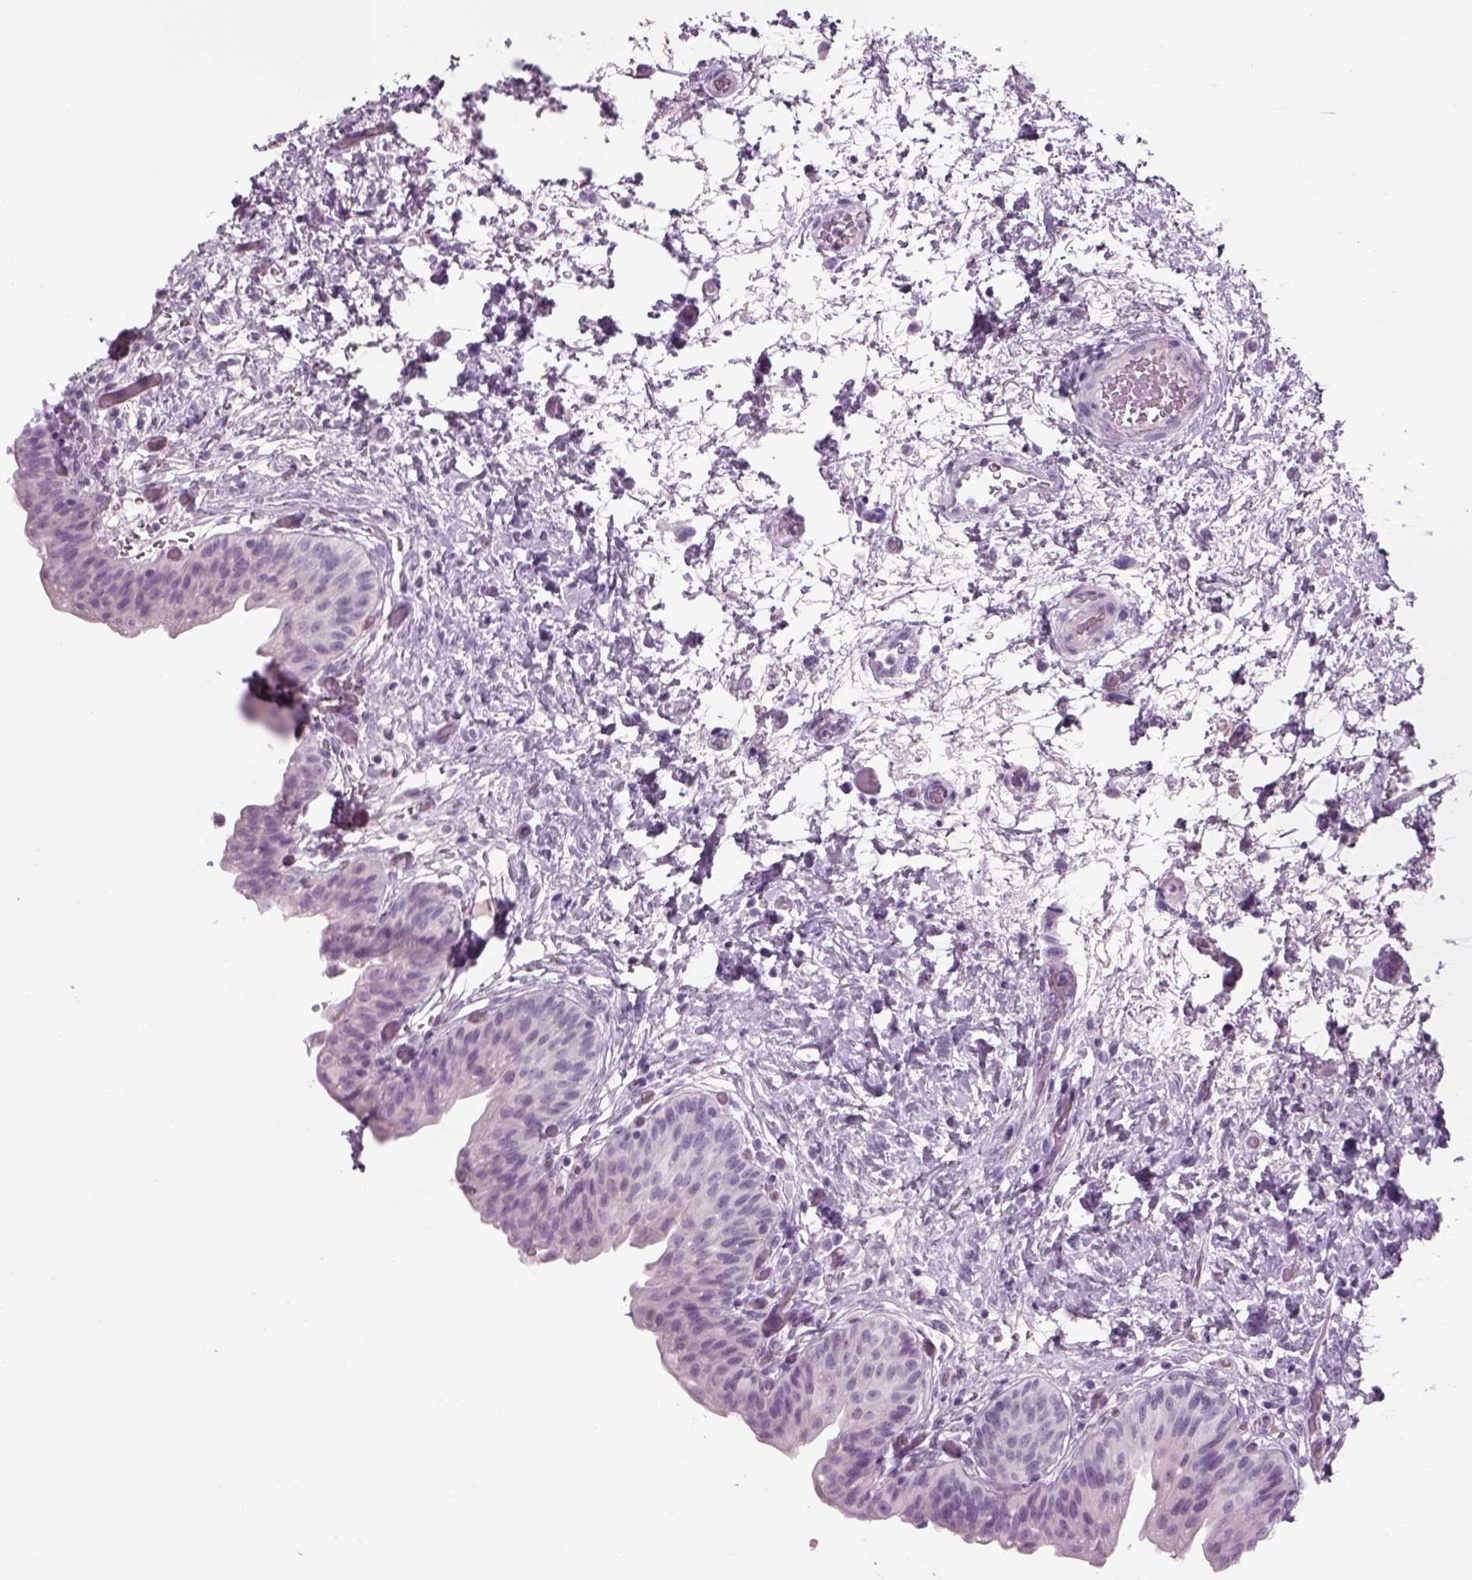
{"staining": {"intensity": "negative", "quantity": "none", "location": "none"}, "tissue": "urinary bladder", "cell_type": "Urothelial cells", "image_type": "normal", "snomed": [{"axis": "morphology", "description": "Normal tissue, NOS"}, {"axis": "topography", "description": "Urinary bladder"}], "caption": "Immunohistochemical staining of normal human urinary bladder exhibits no significant staining in urothelial cells.", "gene": "GAS2L2", "patient": {"sex": "male", "age": 69}}